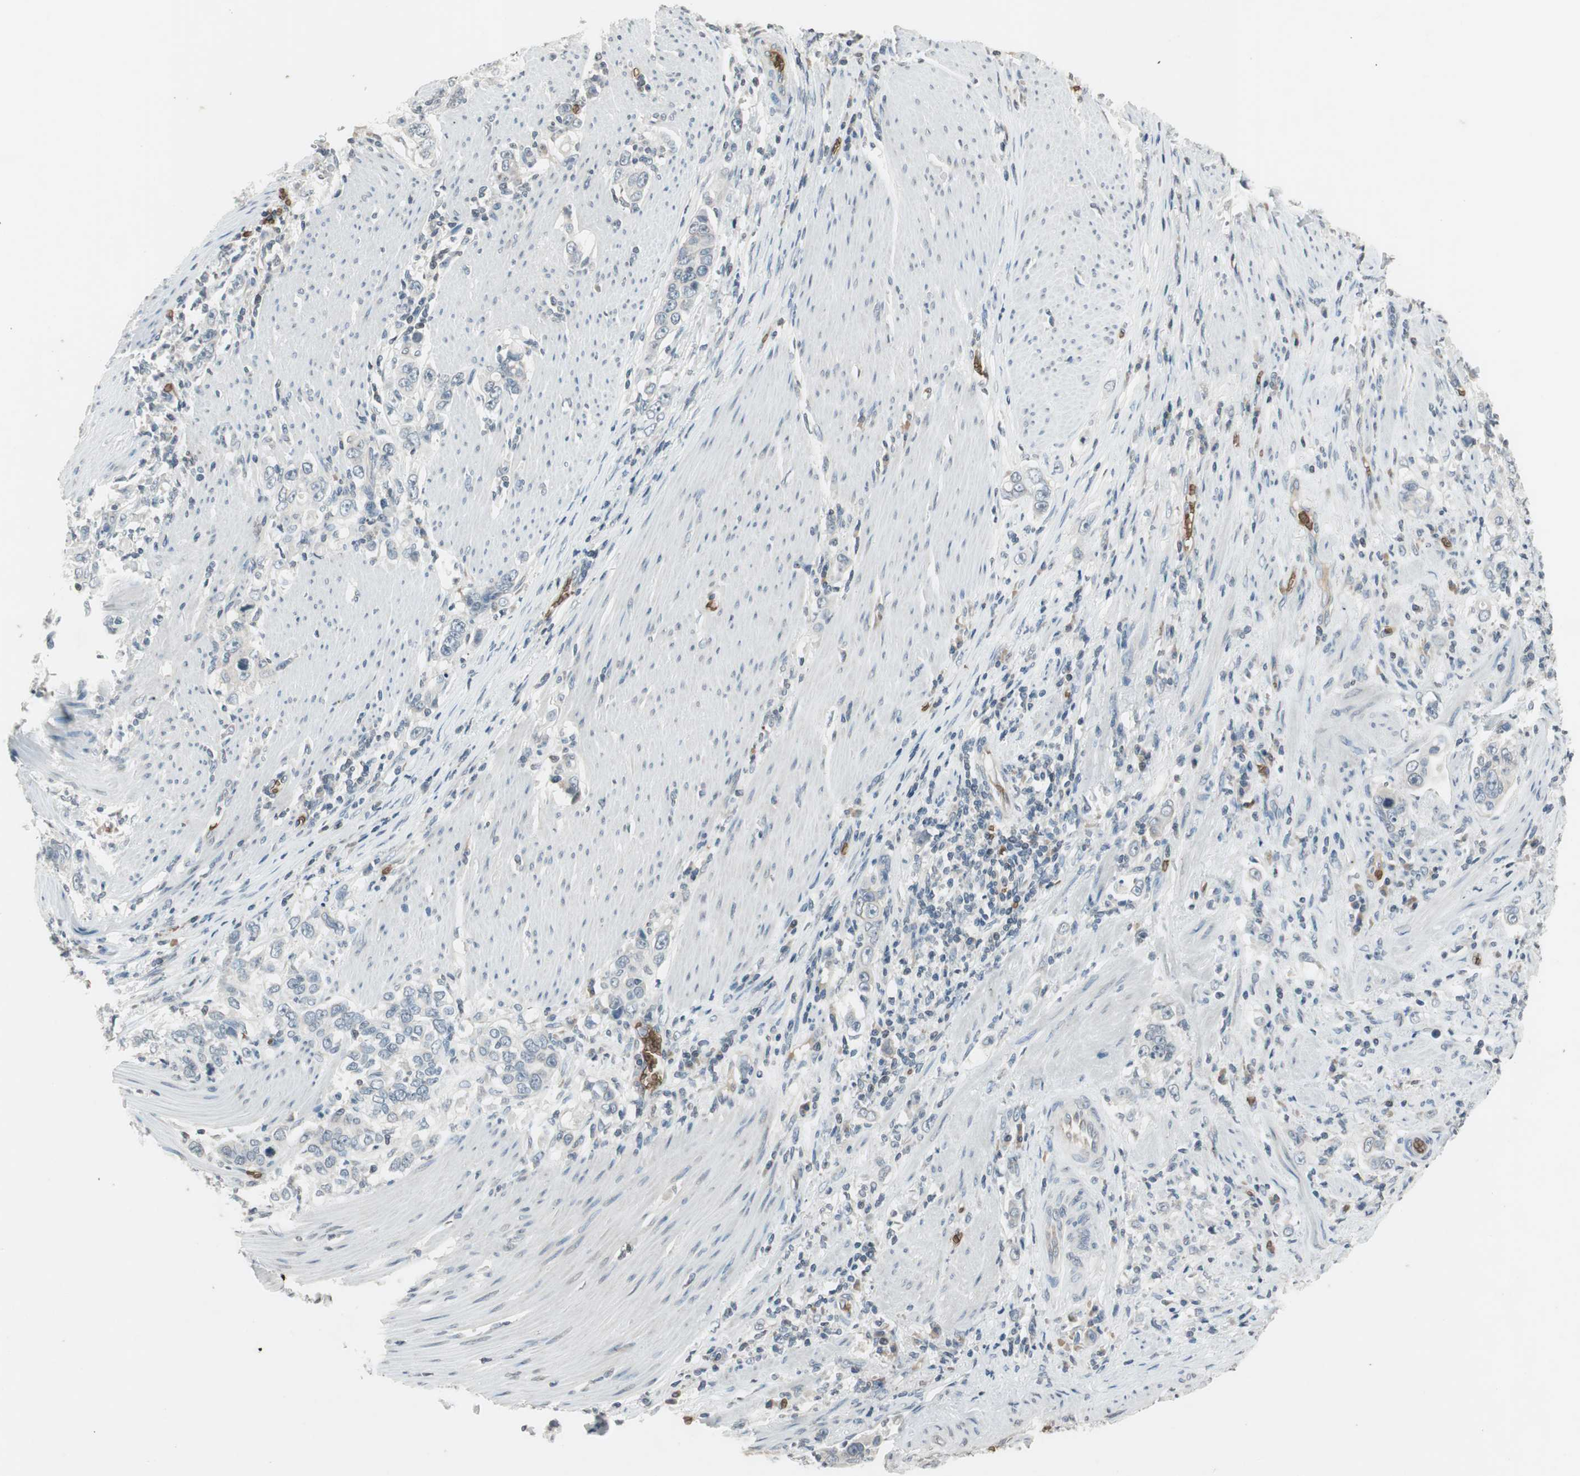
{"staining": {"intensity": "negative", "quantity": "none", "location": "none"}, "tissue": "stomach cancer", "cell_type": "Tumor cells", "image_type": "cancer", "snomed": [{"axis": "morphology", "description": "Adenocarcinoma, NOS"}, {"axis": "topography", "description": "Stomach, lower"}], "caption": "The photomicrograph reveals no staining of tumor cells in stomach cancer.", "gene": "GYPC", "patient": {"sex": "female", "age": 72}}